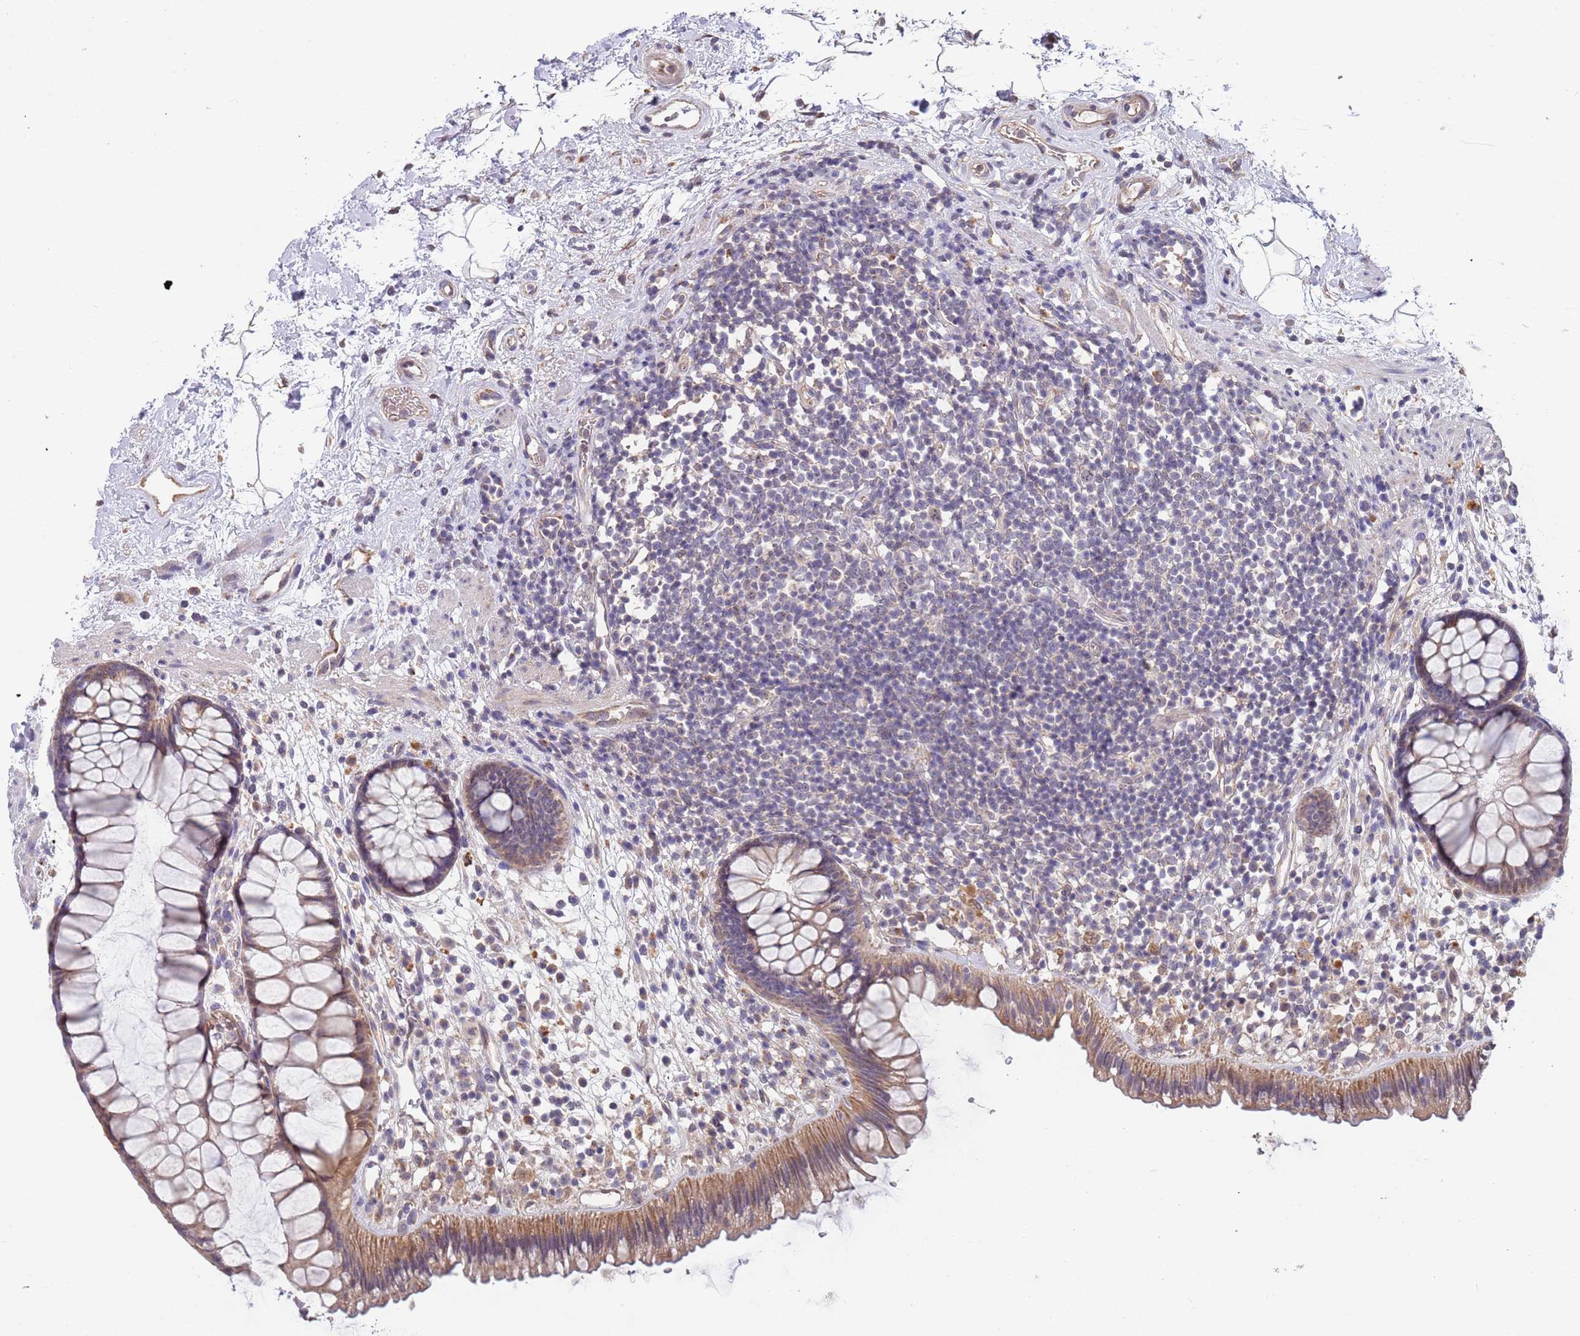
{"staining": {"intensity": "moderate", "quantity": ">75%", "location": "cytoplasmic/membranous"}, "tissue": "rectum", "cell_type": "Glandular cells", "image_type": "normal", "snomed": [{"axis": "morphology", "description": "Normal tissue, NOS"}, {"axis": "topography", "description": "Rectum"}], "caption": "Moderate cytoplasmic/membranous protein positivity is identified in approximately >75% of glandular cells in rectum. (Stains: DAB (3,3'-diaminobenzidine) in brown, nuclei in blue, Microscopy: brightfield microscopy at high magnification).", "gene": "TMEM64", "patient": {"sex": "male", "age": 51}}